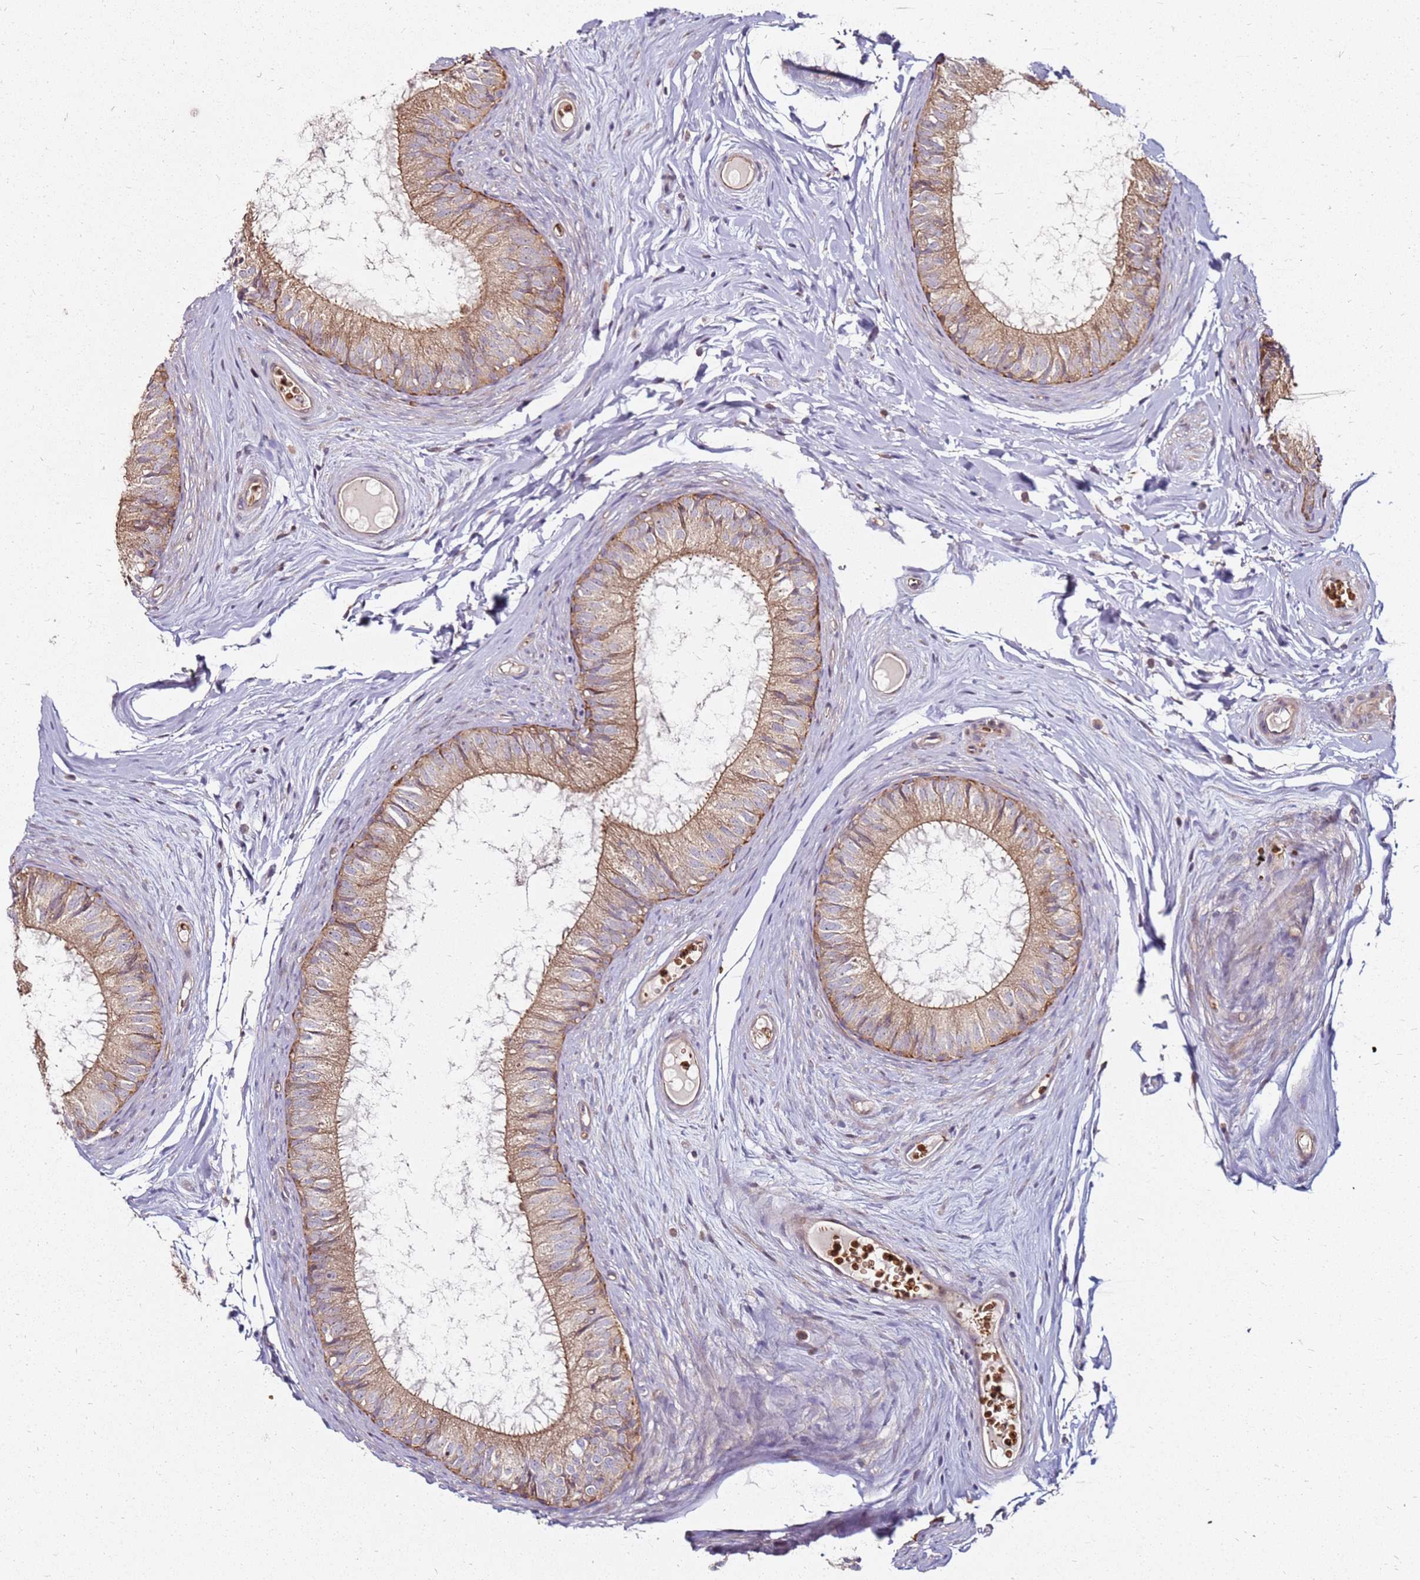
{"staining": {"intensity": "moderate", "quantity": ">75%", "location": "cytoplasmic/membranous"}, "tissue": "epididymis", "cell_type": "Glandular cells", "image_type": "normal", "snomed": [{"axis": "morphology", "description": "Normal tissue, NOS"}, {"axis": "topography", "description": "Epididymis"}], "caption": "Immunohistochemical staining of normal human epididymis displays >75% levels of moderate cytoplasmic/membranous protein expression in about >75% of glandular cells.", "gene": "RNF11", "patient": {"sex": "male", "age": 25}}